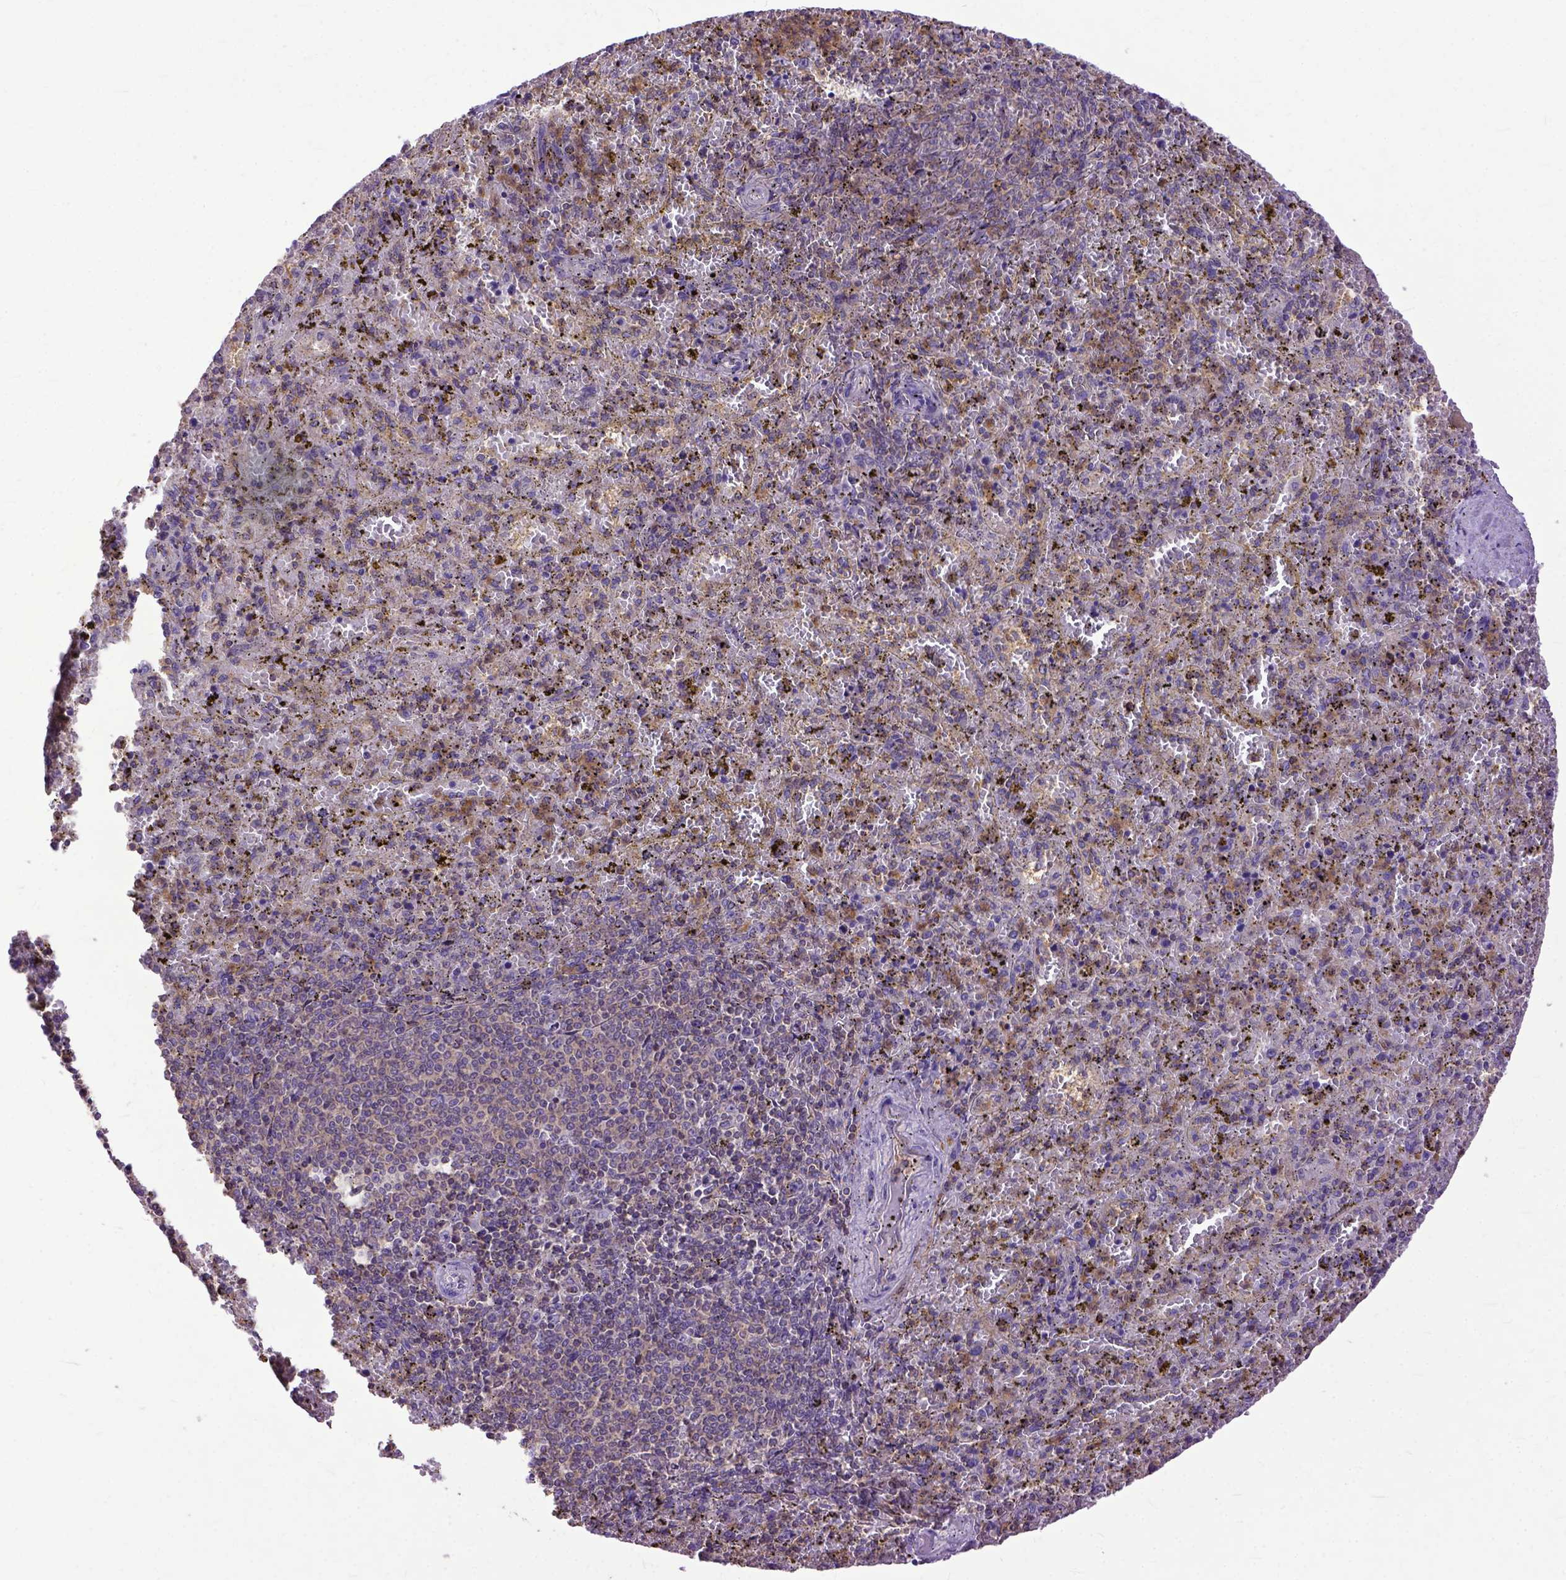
{"staining": {"intensity": "strong", "quantity": "25%-75%", "location": "cytoplasmic/membranous"}, "tissue": "spleen", "cell_type": "Cells in red pulp", "image_type": "normal", "snomed": [{"axis": "morphology", "description": "Normal tissue, NOS"}, {"axis": "topography", "description": "Spleen"}], "caption": "Spleen was stained to show a protein in brown. There is high levels of strong cytoplasmic/membranous staining in approximately 25%-75% of cells in red pulp. Nuclei are stained in blue.", "gene": "NAMPT", "patient": {"sex": "female", "age": 50}}